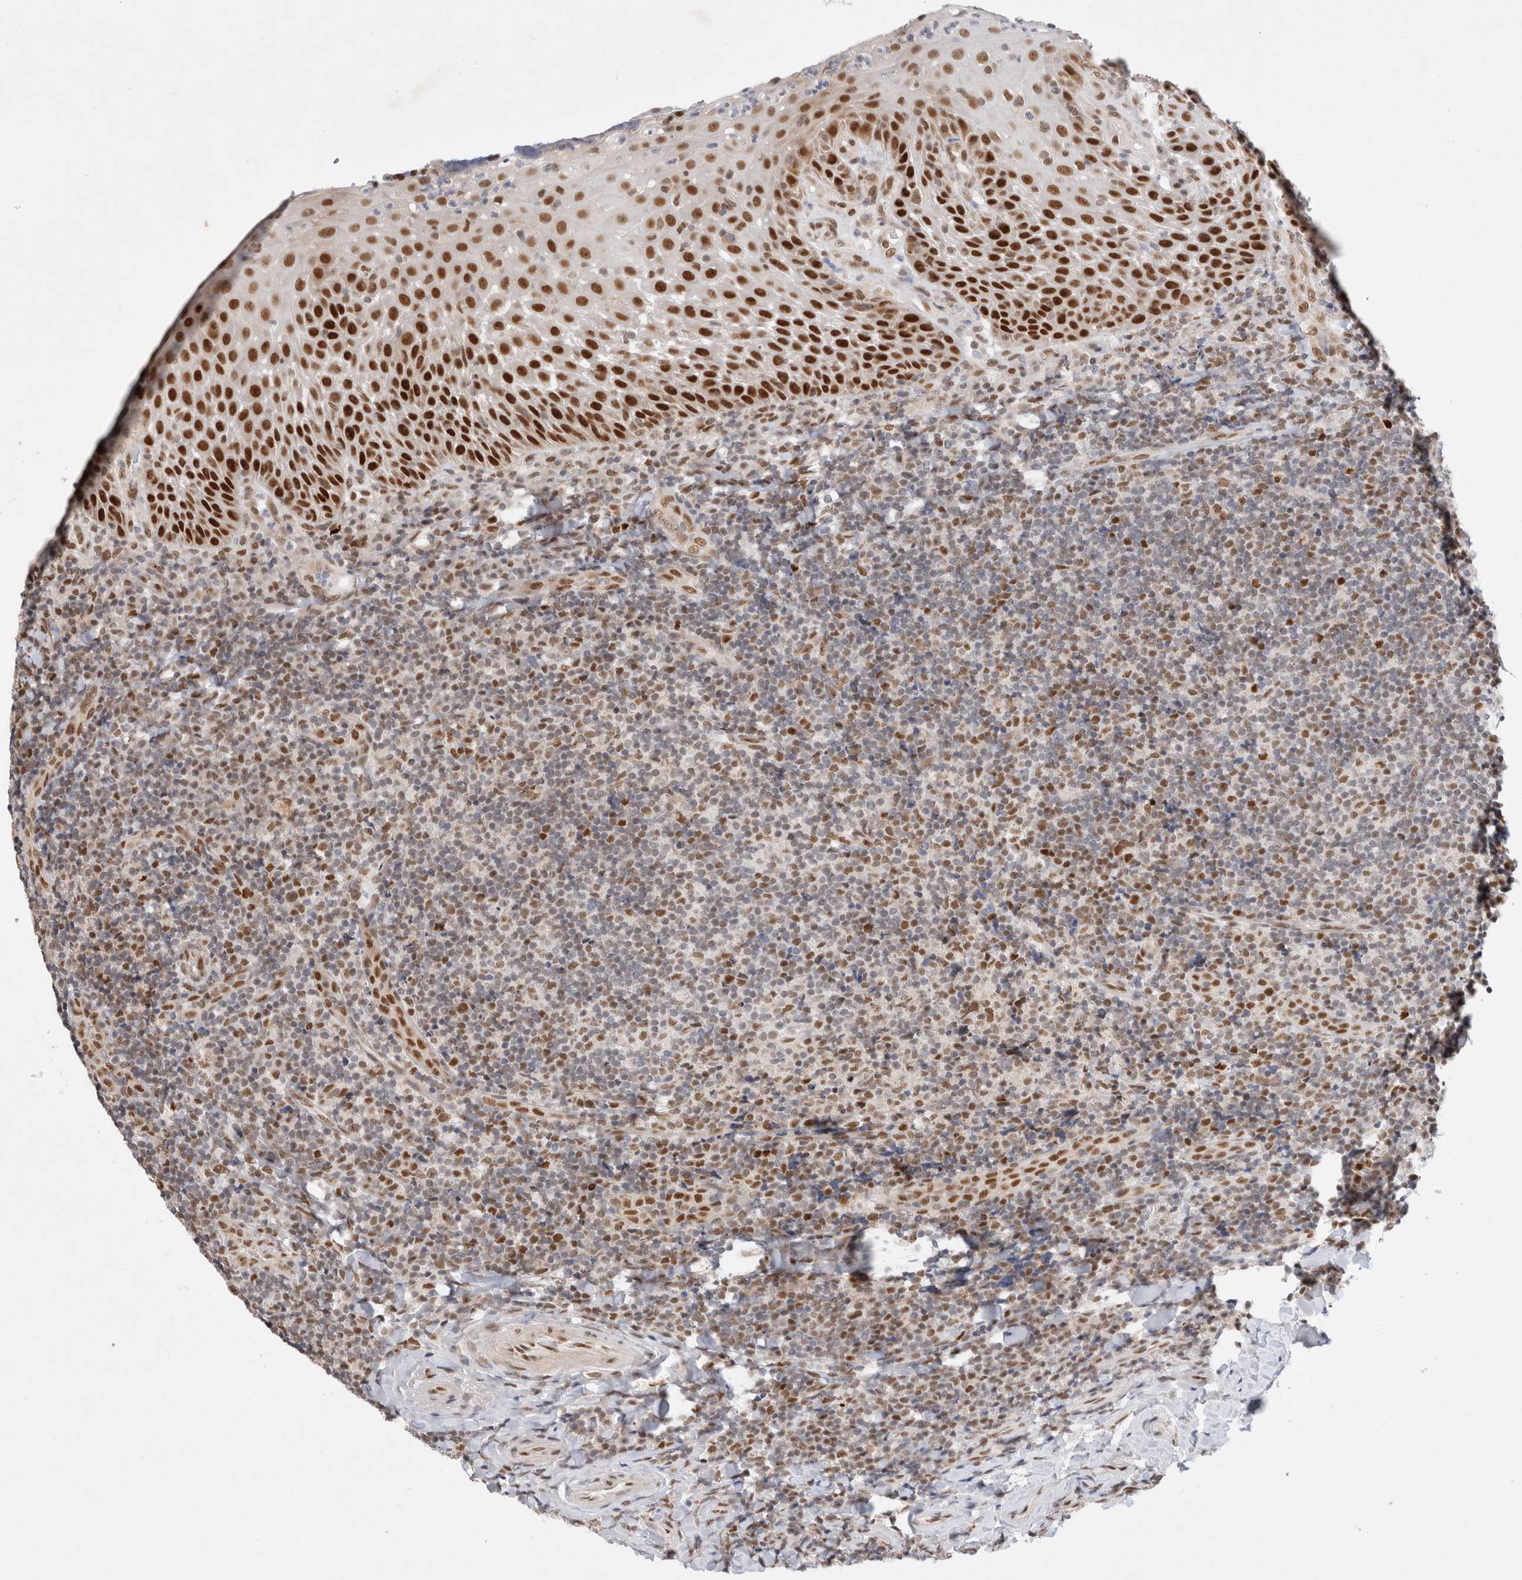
{"staining": {"intensity": "strong", "quantity": ">75%", "location": "nuclear"}, "tissue": "tonsil", "cell_type": "Germinal center cells", "image_type": "normal", "snomed": [{"axis": "morphology", "description": "Normal tissue, NOS"}, {"axis": "topography", "description": "Tonsil"}], "caption": "Normal tonsil reveals strong nuclear expression in about >75% of germinal center cells The protein of interest is shown in brown color, while the nuclei are stained blue..", "gene": "GTF2I", "patient": {"sex": "male", "age": 37}}